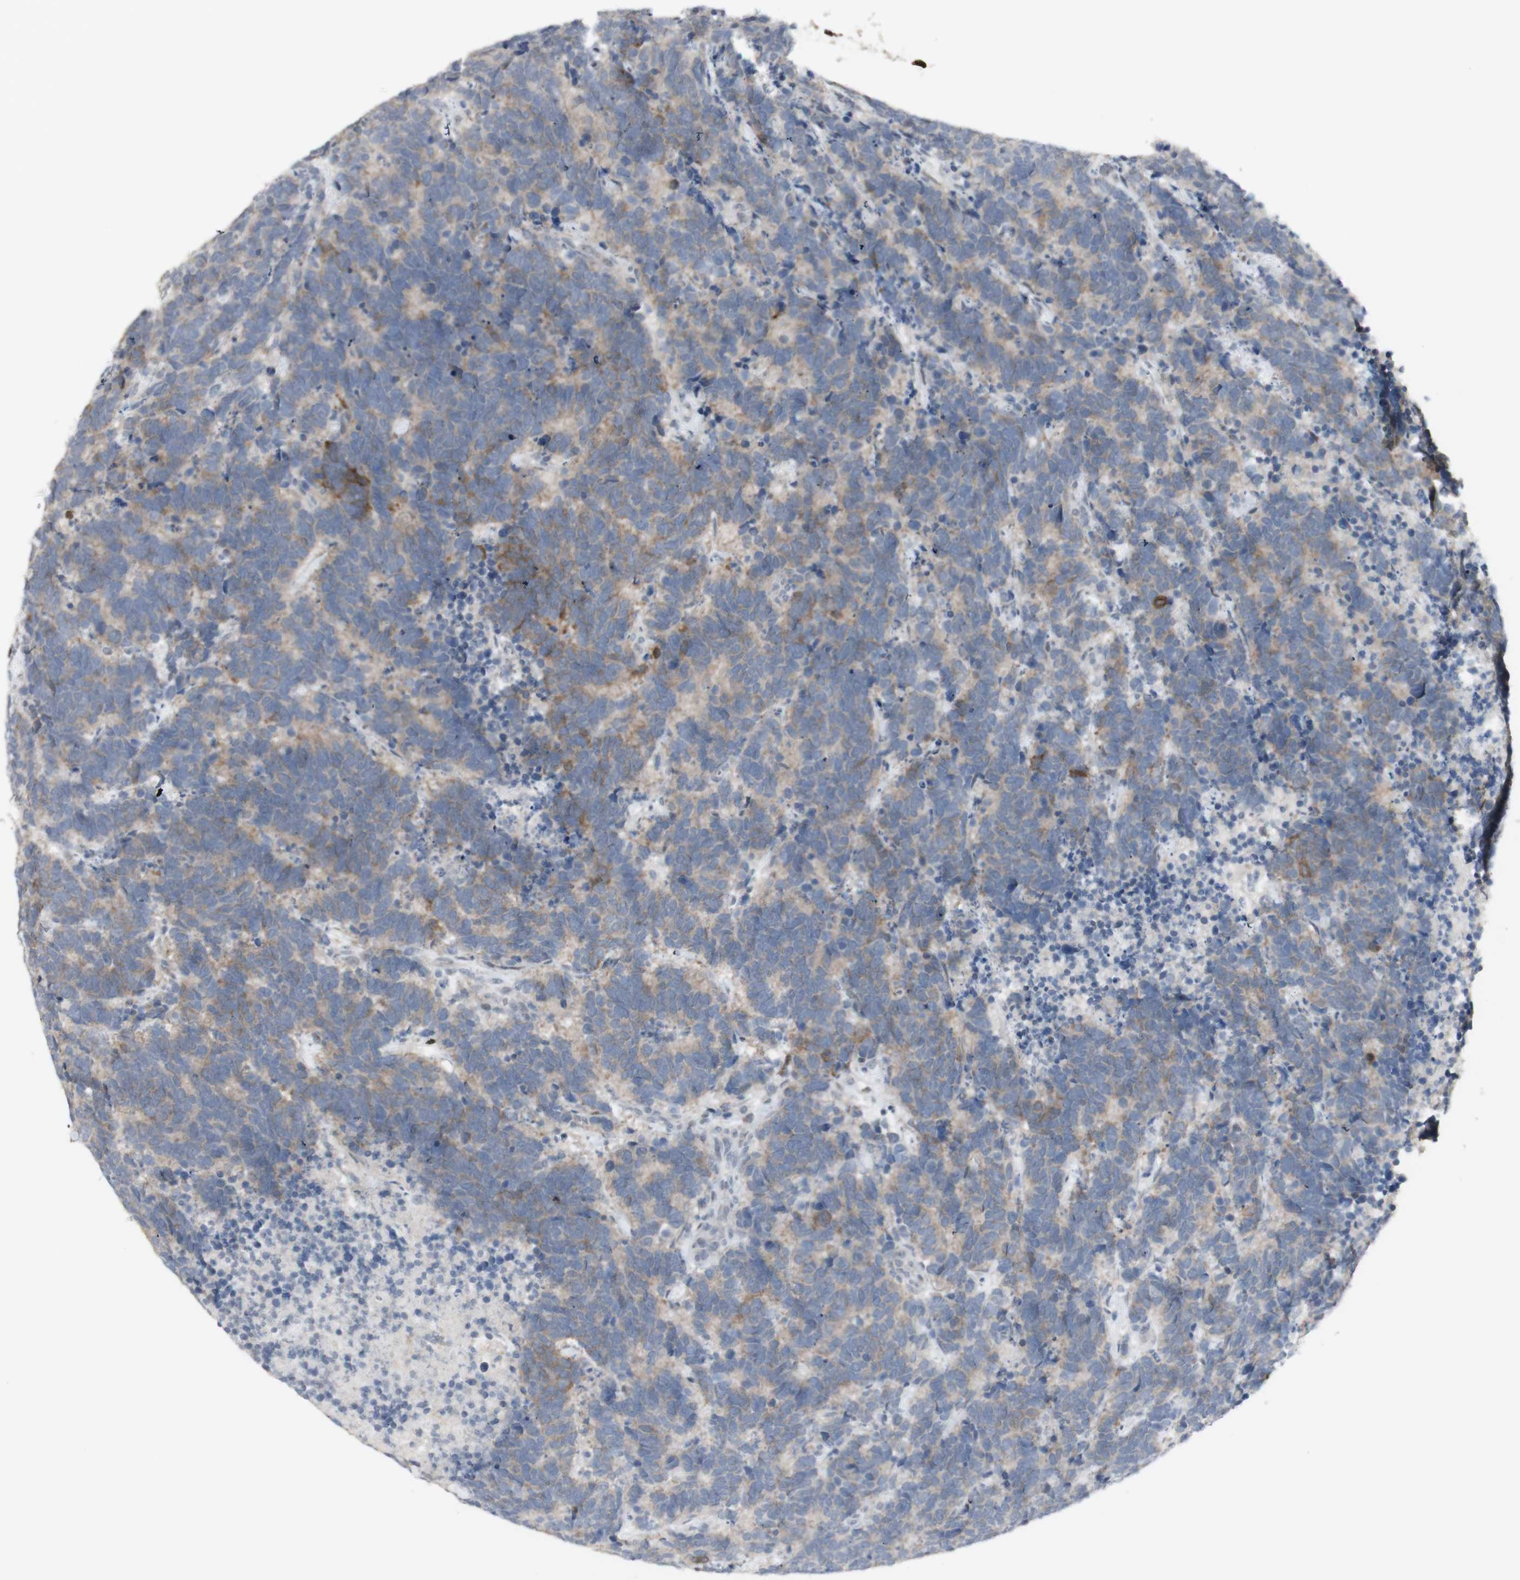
{"staining": {"intensity": "weak", "quantity": "25%-75%", "location": "cytoplasmic/membranous"}, "tissue": "carcinoid", "cell_type": "Tumor cells", "image_type": "cancer", "snomed": [{"axis": "morphology", "description": "Carcinoma, NOS"}, {"axis": "morphology", "description": "Carcinoid, malignant, NOS"}, {"axis": "topography", "description": "Urinary bladder"}], "caption": "Immunohistochemical staining of human malignant carcinoid exhibits low levels of weak cytoplasmic/membranous protein staining in about 25%-75% of tumor cells. The protein of interest is shown in brown color, while the nuclei are stained blue.", "gene": "C1orf116", "patient": {"sex": "male", "age": 57}}